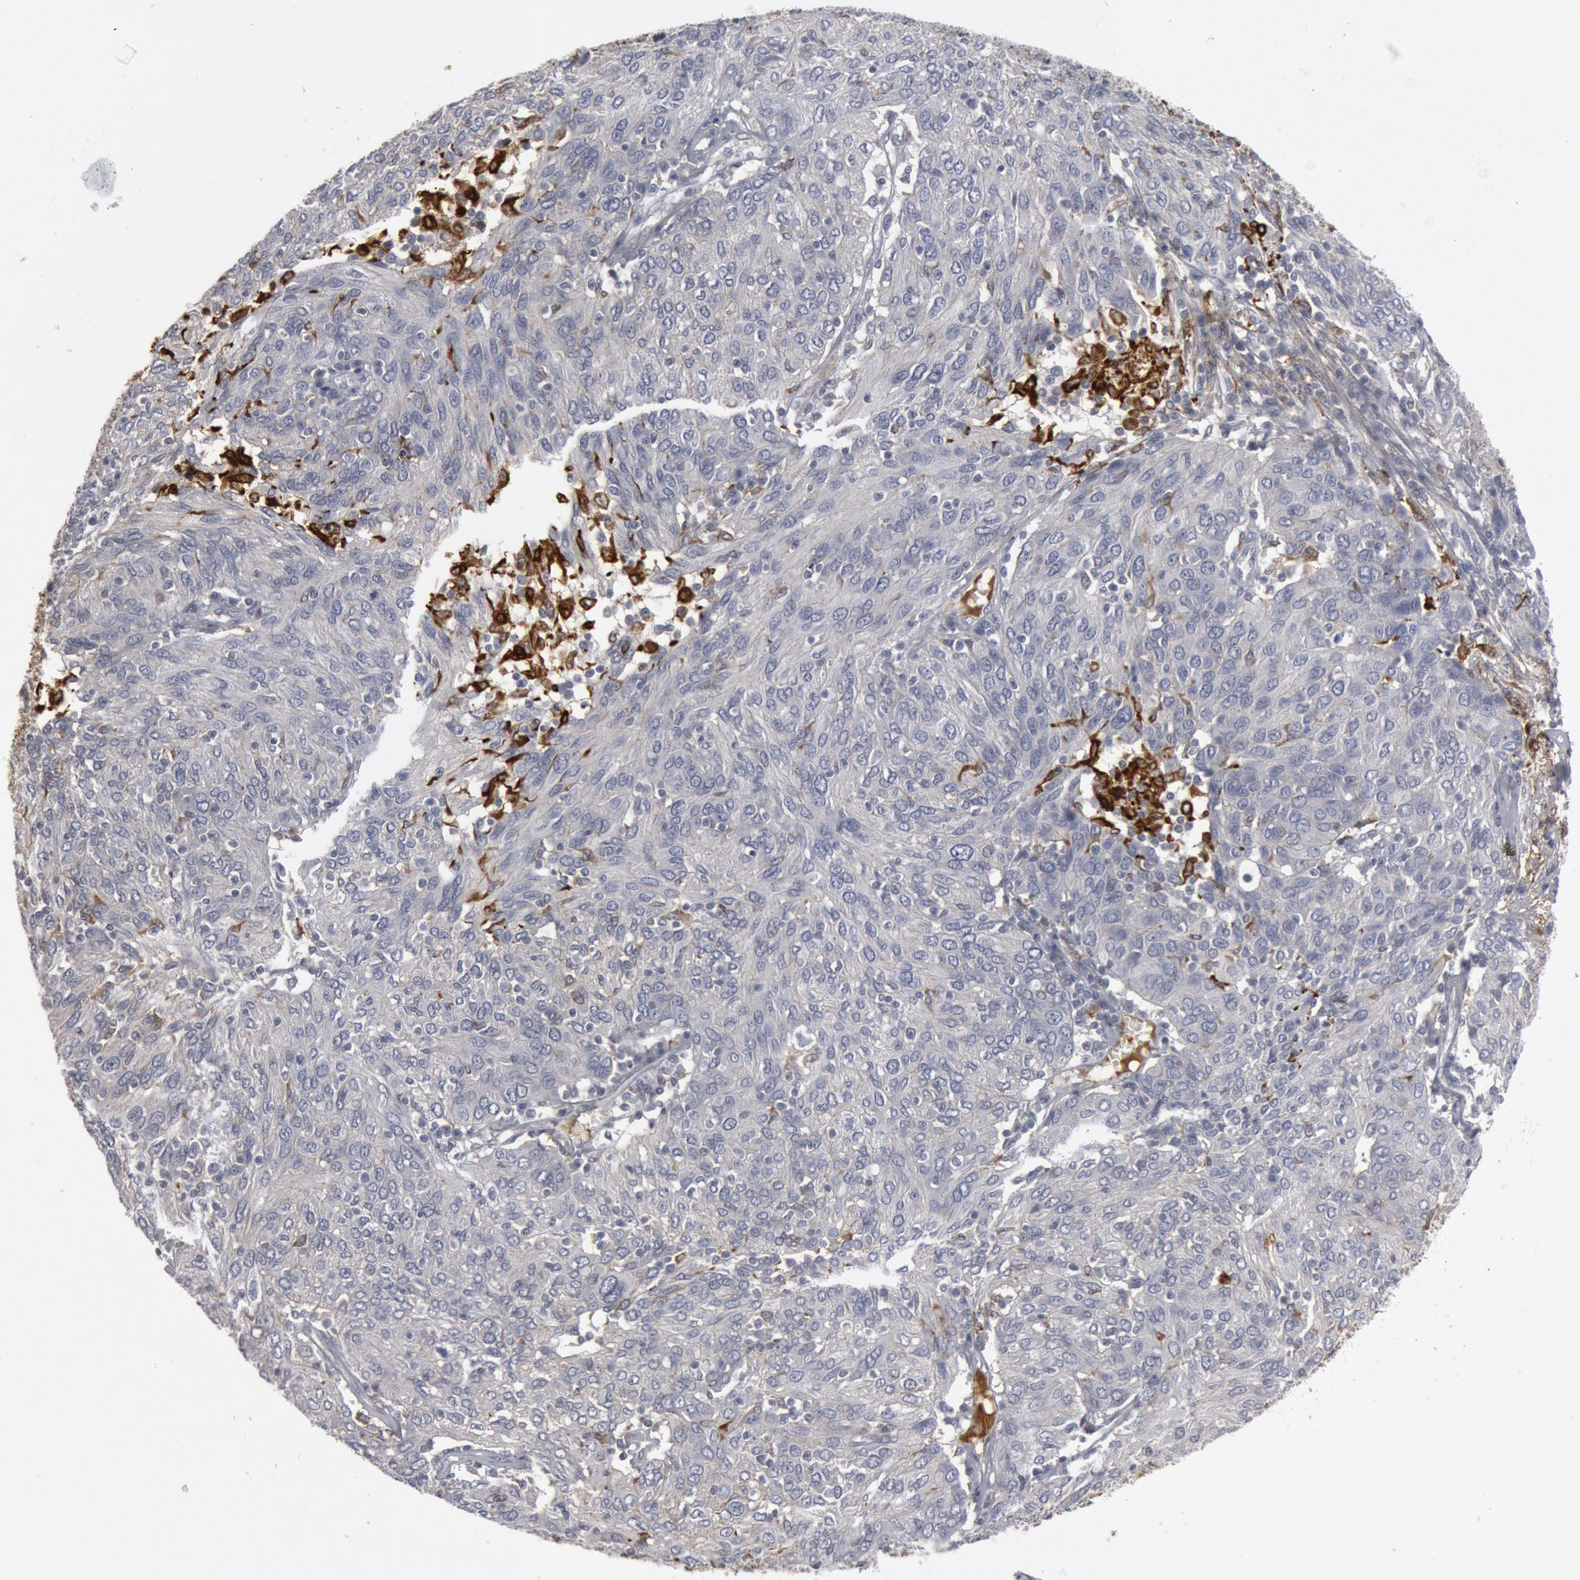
{"staining": {"intensity": "negative", "quantity": "none", "location": "none"}, "tissue": "ovarian cancer", "cell_type": "Tumor cells", "image_type": "cancer", "snomed": [{"axis": "morphology", "description": "Carcinoma, endometroid"}, {"axis": "topography", "description": "Ovary"}], "caption": "An image of human ovarian cancer (endometroid carcinoma) is negative for staining in tumor cells. (Brightfield microscopy of DAB immunohistochemistry (IHC) at high magnification).", "gene": "C1QC", "patient": {"sex": "female", "age": 50}}